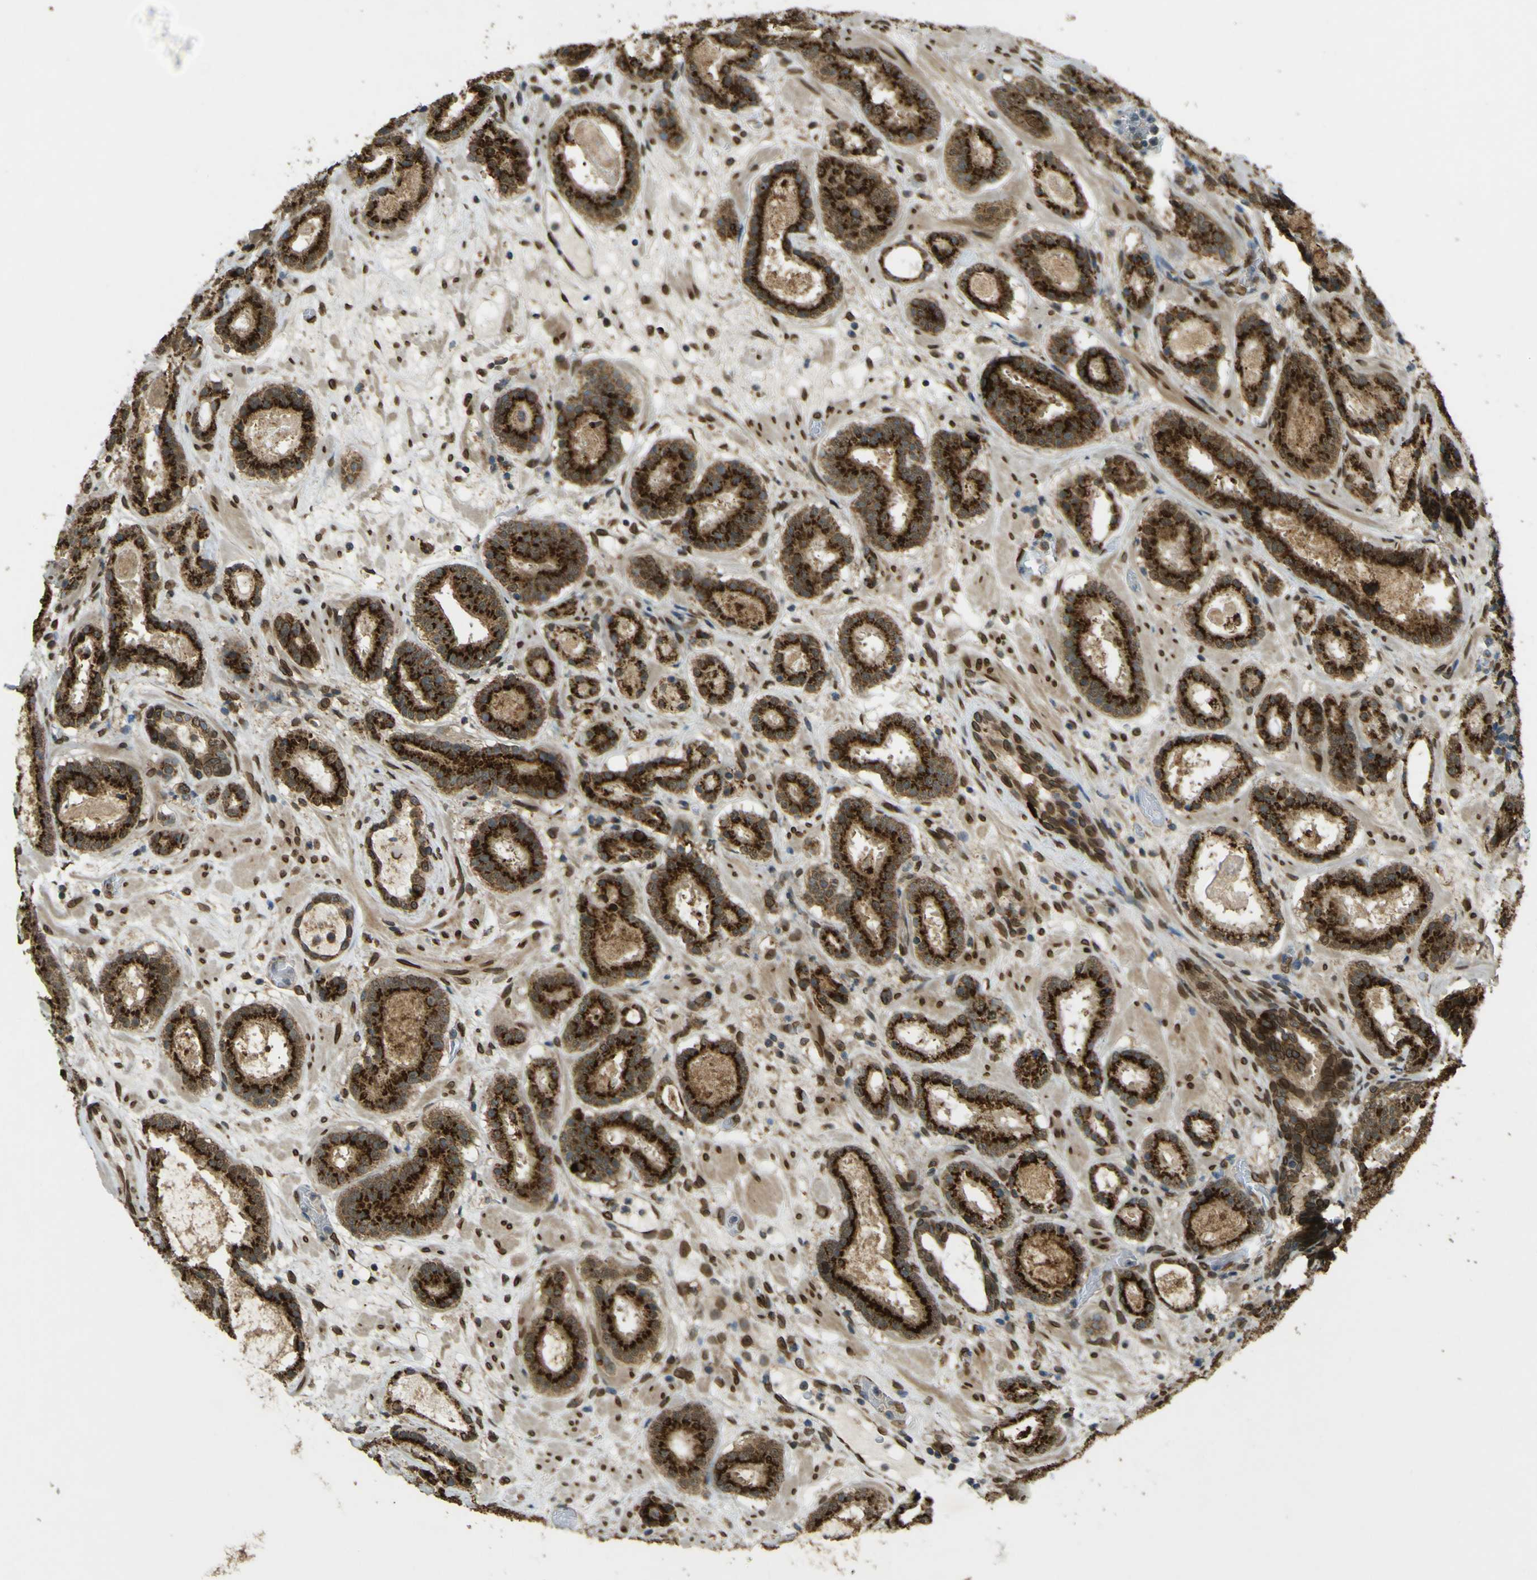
{"staining": {"intensity": "strong", "quantity": ">75%", "location": "cytoplasmic/membranous"}, "tissue": "prostate cancer", "cell_type": "Tumor cells", "image_type": "cancer", "snomed": [{"axis": "morphology", "description": "Adenocarcinoma, Low grade"}, {"axis": "topography", "description": "Prostate"}], "caption": "A high-resolution micrograph shows immunohistochemistry staining of prostate cancer (low-grade adenocarcinoma), which demonstrates strong cytoplasmic/membranous positivity in about >75% of tumor cells.", "gene": "GALNT1", "patient": {"sex": "male", "age": 69}}